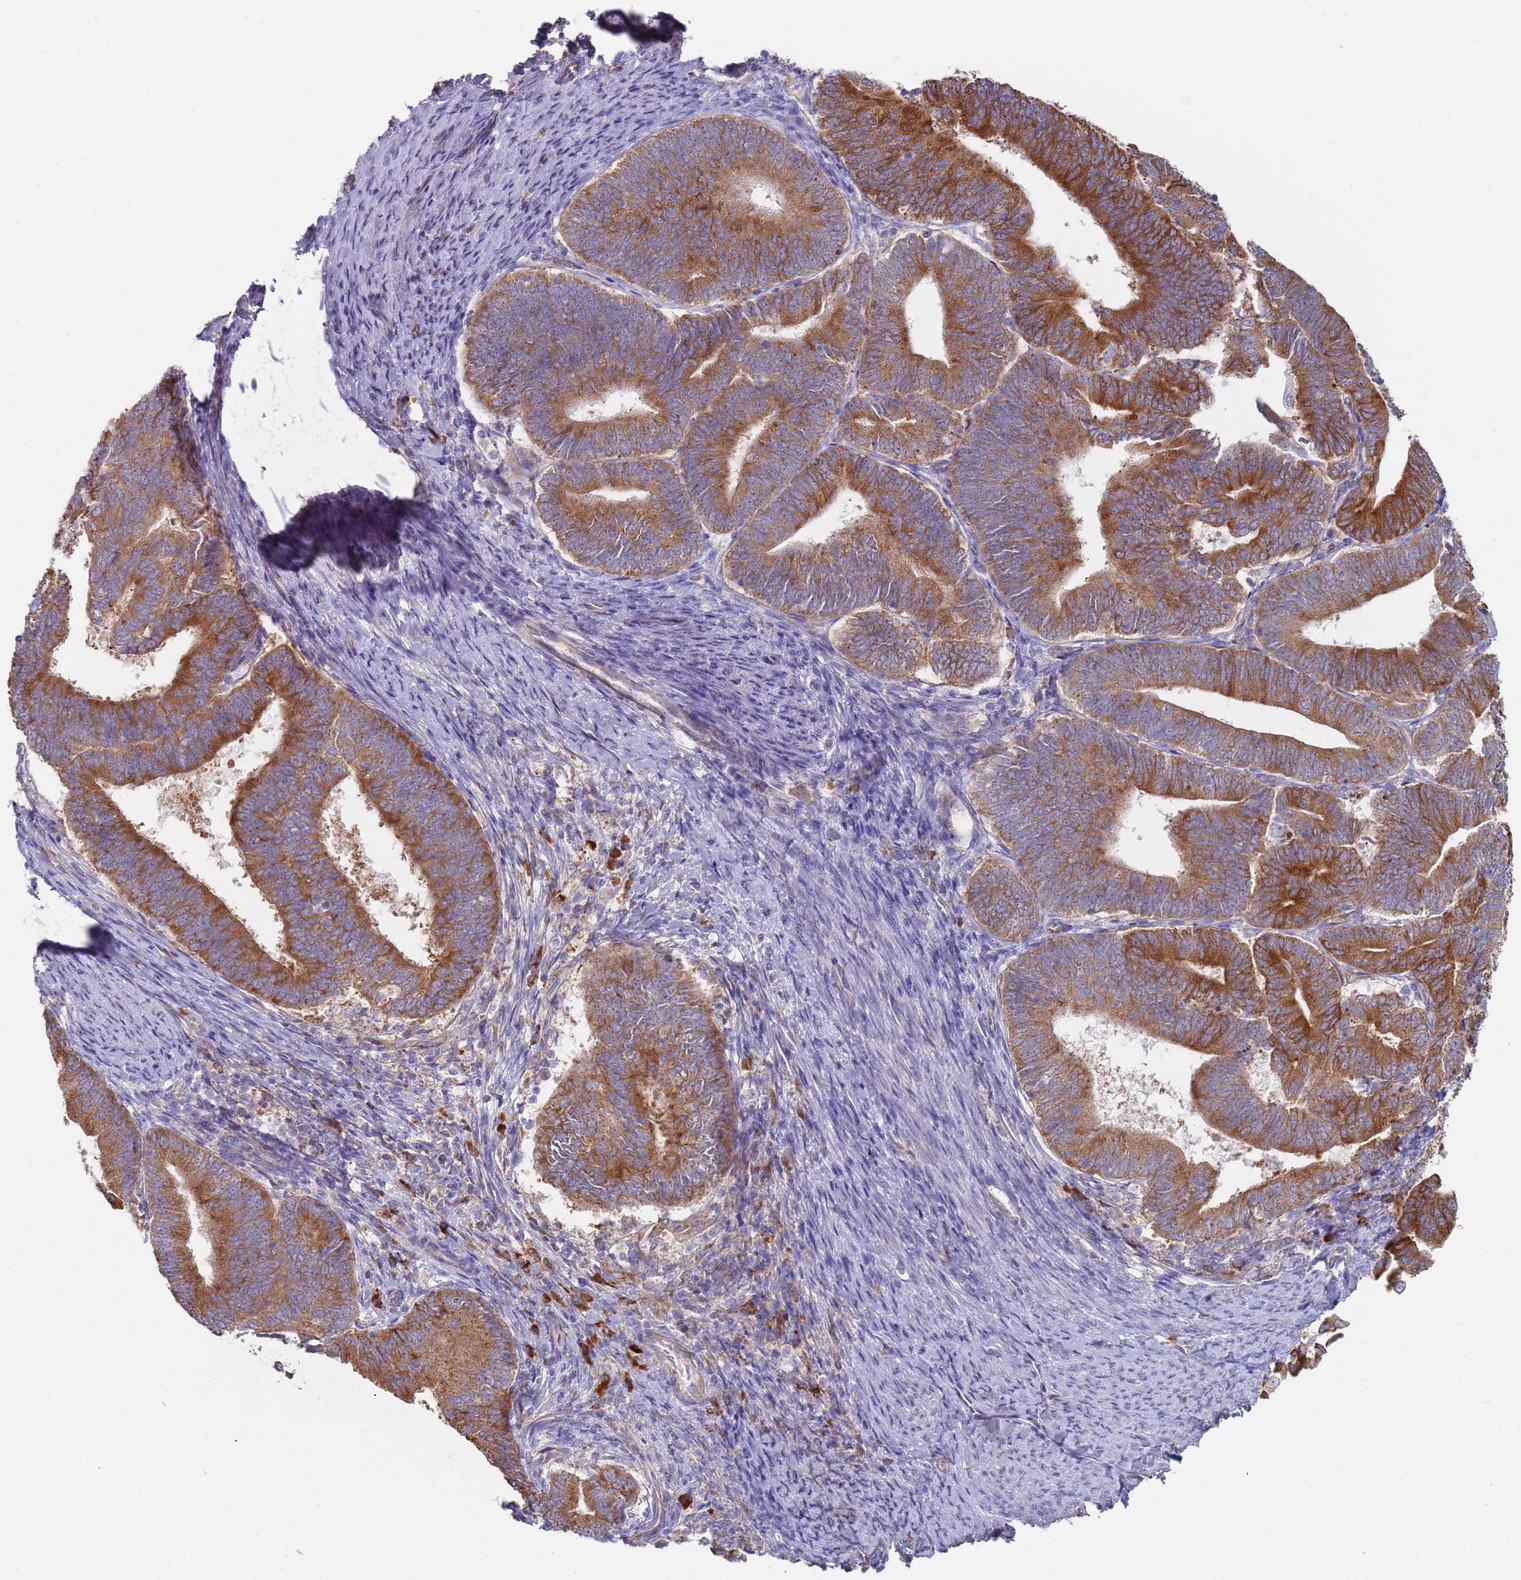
{"staining": {"intensity": "strong", "quantity": ">75%", "location": "cytoplasmic/membranous"}, "tissue": "endometrial cancer", "cell_type": "Tumor cells", "image_type": "cancer", "snomed": [{"axis": "morphology", "description": "Adenocarcinoma, NOS"}, {"axis": "topography", "description": "Endometrium"}], "caption": "The histopathology image reveals staining of endometrial cancer (adenocarcinoma), revealing strong cytoplasmic/membranous protein expression (brown color) within tumor cells.", "gene": "ZNF844", "patient": {"sex": "female", "age": 70}}